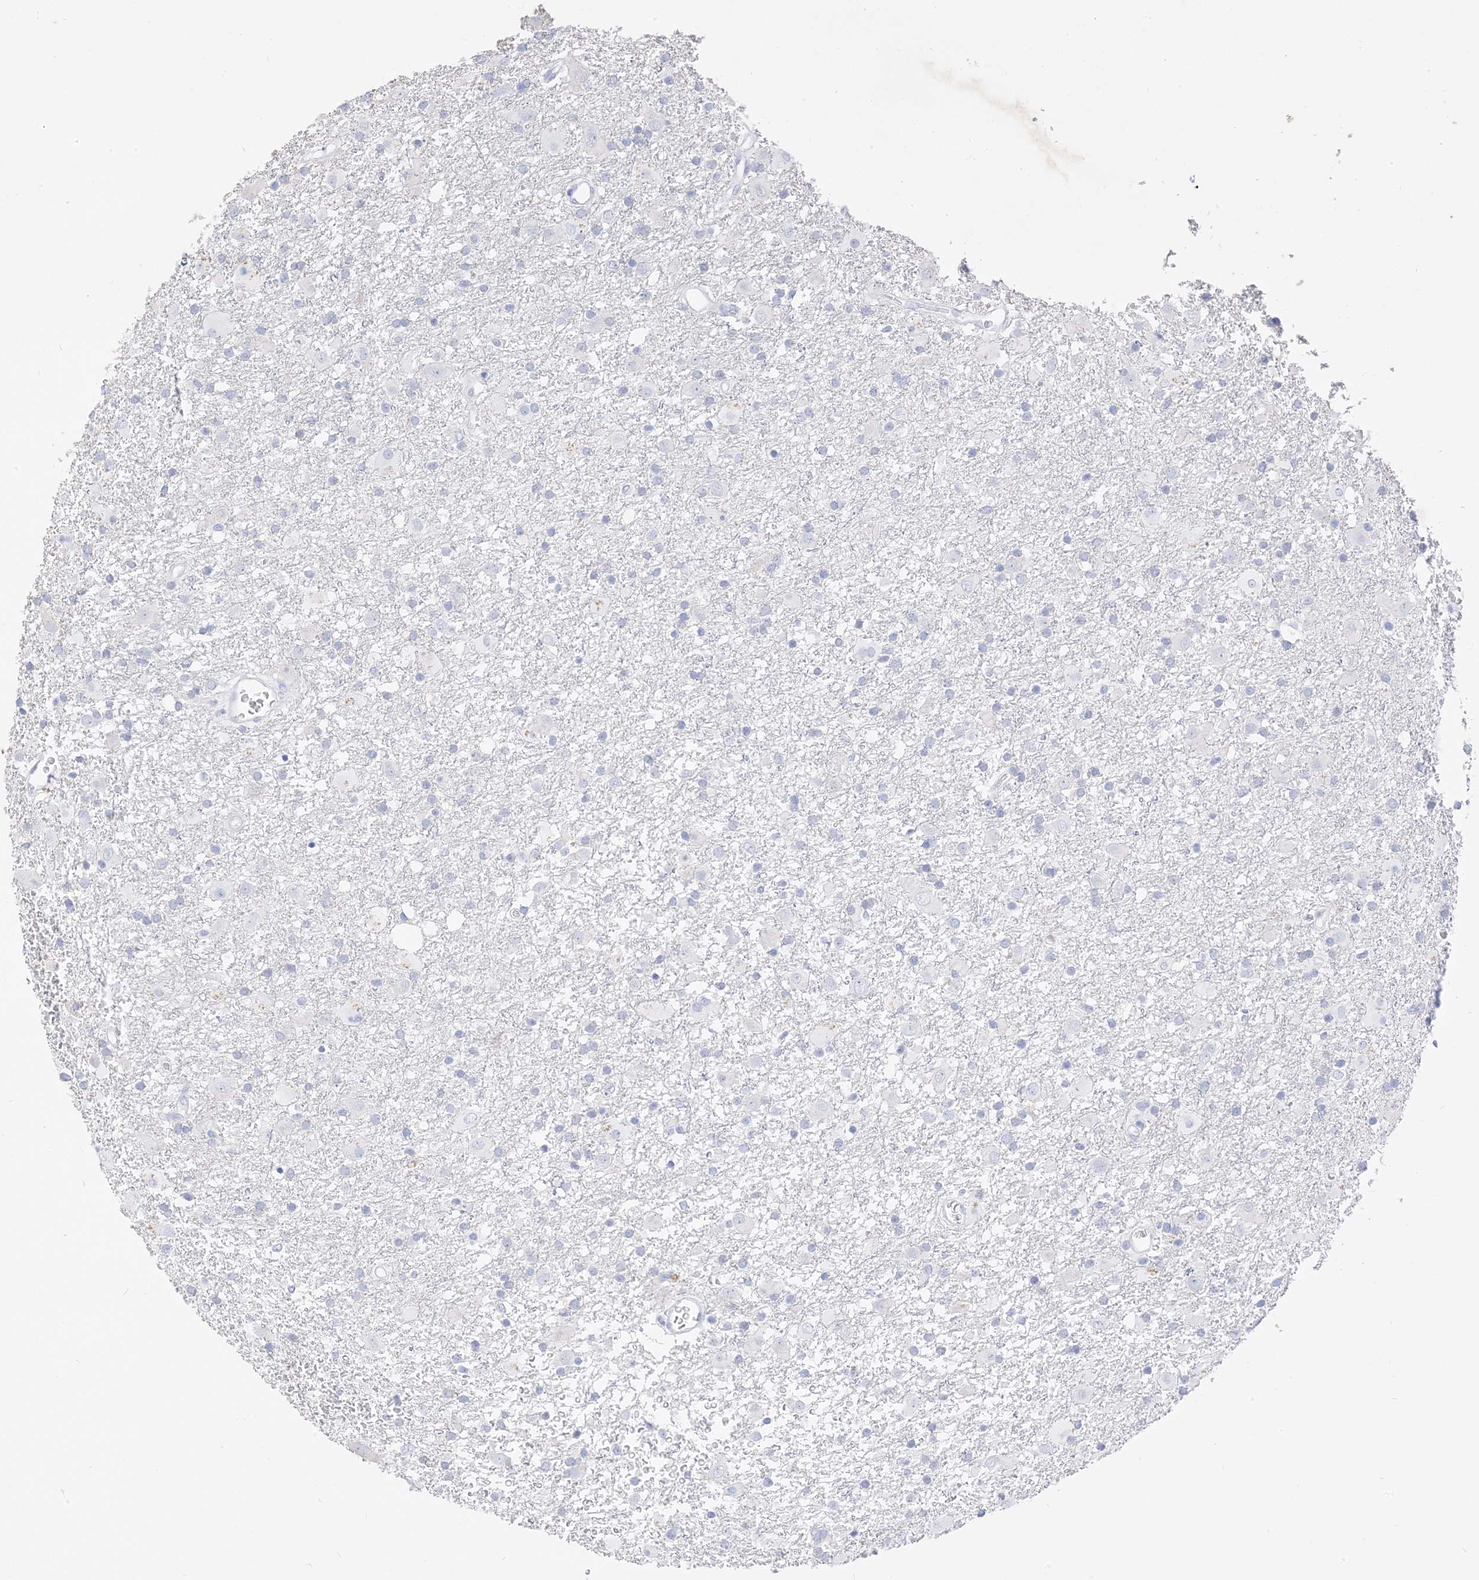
{"staining": {"intensity": "negative", "quantity": "none", "location": "none"}, "tissue": "glioma", "cell_type": "Tumor cells", "image_type": "cancer", "snomed": [{"axis": "morphology", "description": "Glioma, malignant, Low grade"}, {"axis": "topography", "description": "Brain"}], "caption": "Immunohistochemical staining of human glioma displays no significant expression in tumor cells.", "gene": "MUC17", "patient": {"sex": "male", "age": 65}}